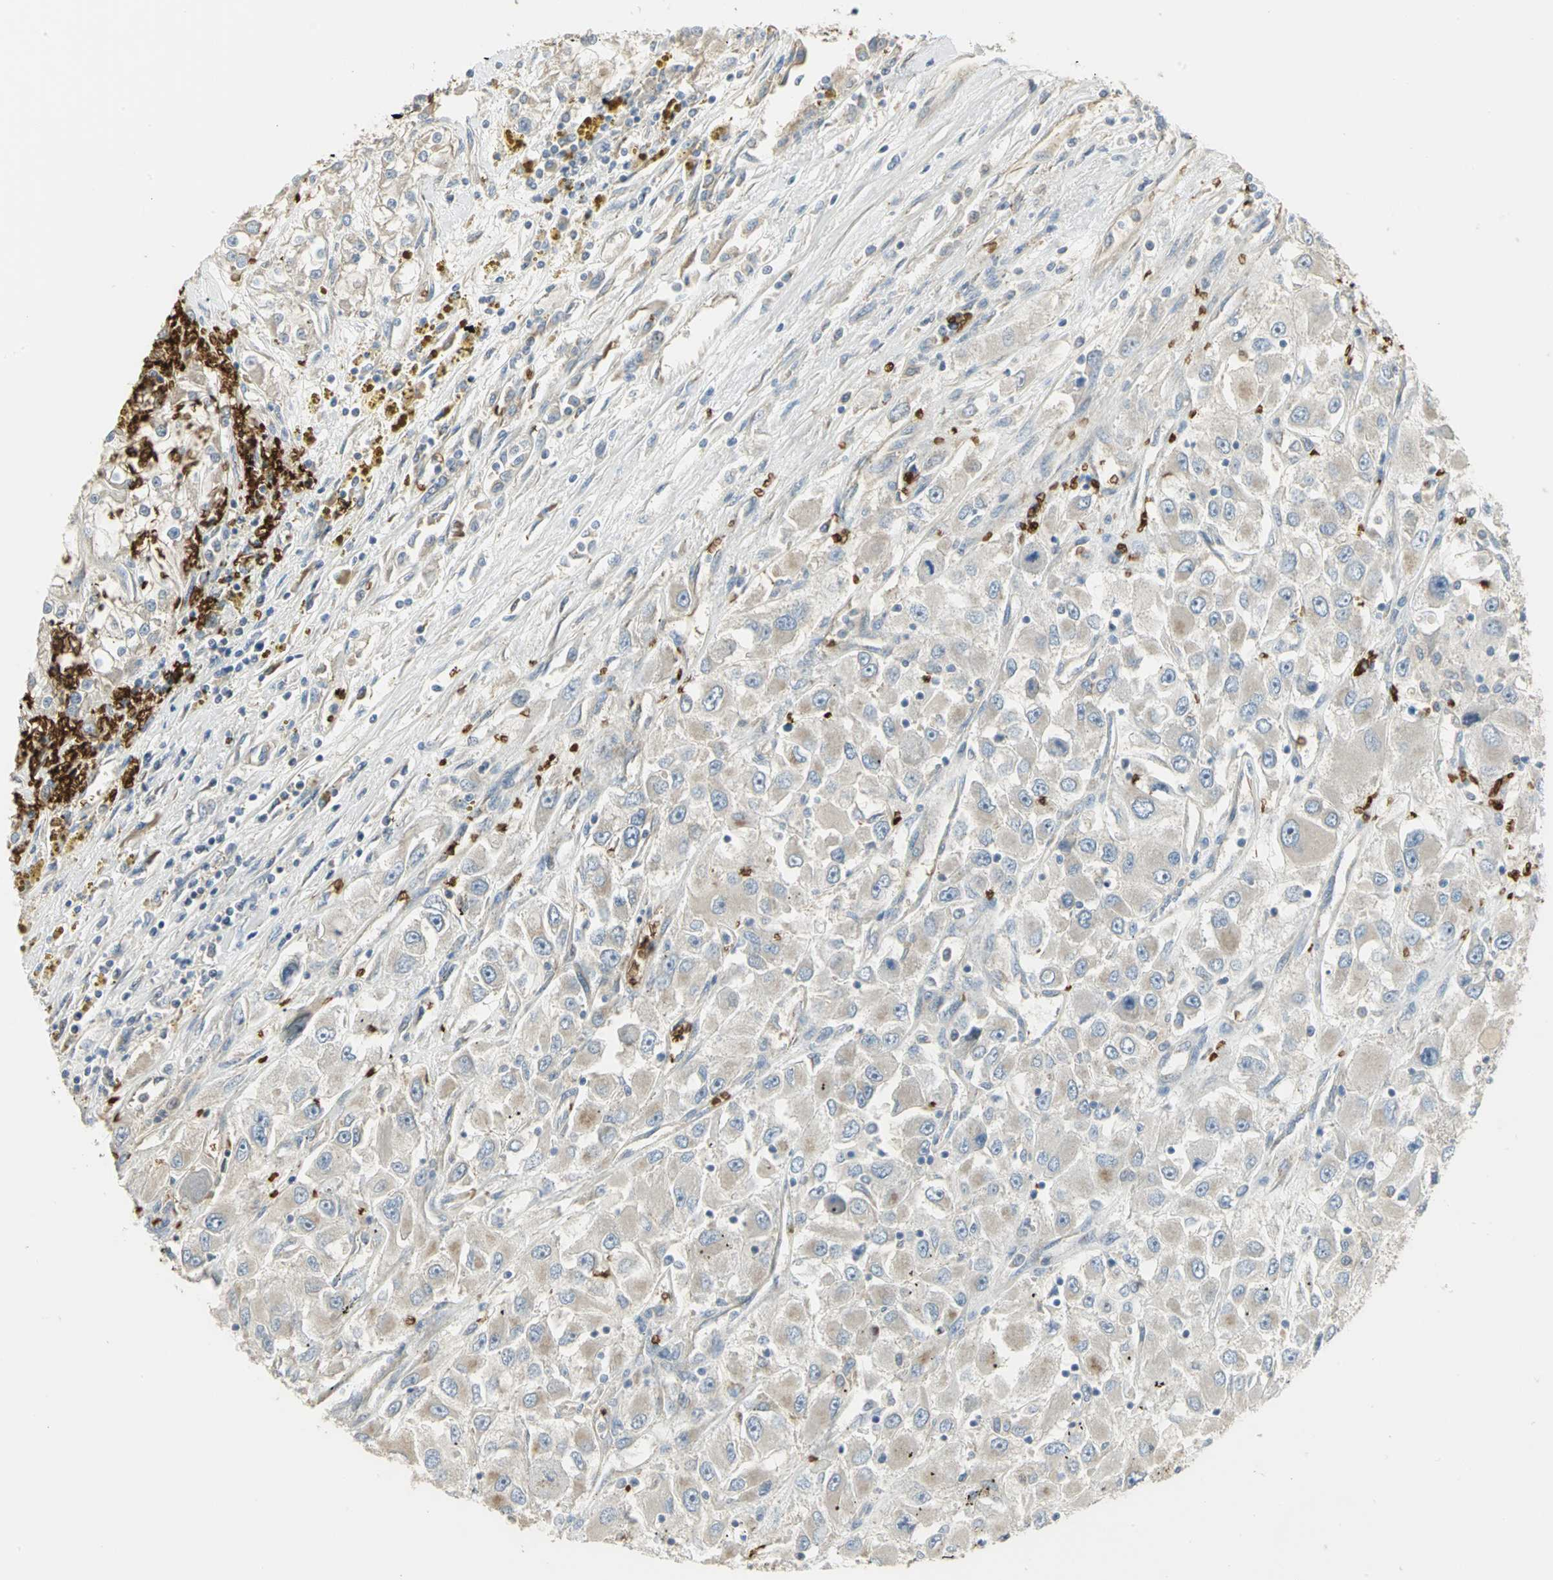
{"staining": {"intensity": "negative", "quantity": "none", "location": "none"}, "tissue": "renal cancer", "cell_type": "Tumor cells", "image_type": "cancer", "snomed": [{"axis": "morphology", "description": "Adenocarcinoma, NOS"}, {"axis": "topography", "description": "Kidney"}], "caption": "IHC image of human renal cancer (adenocarcinoma) stained for a protein (brown), which shows no expression in tumor cells.", "gene": "ANK1", "patient": {"sex": "female", "age": 52}}